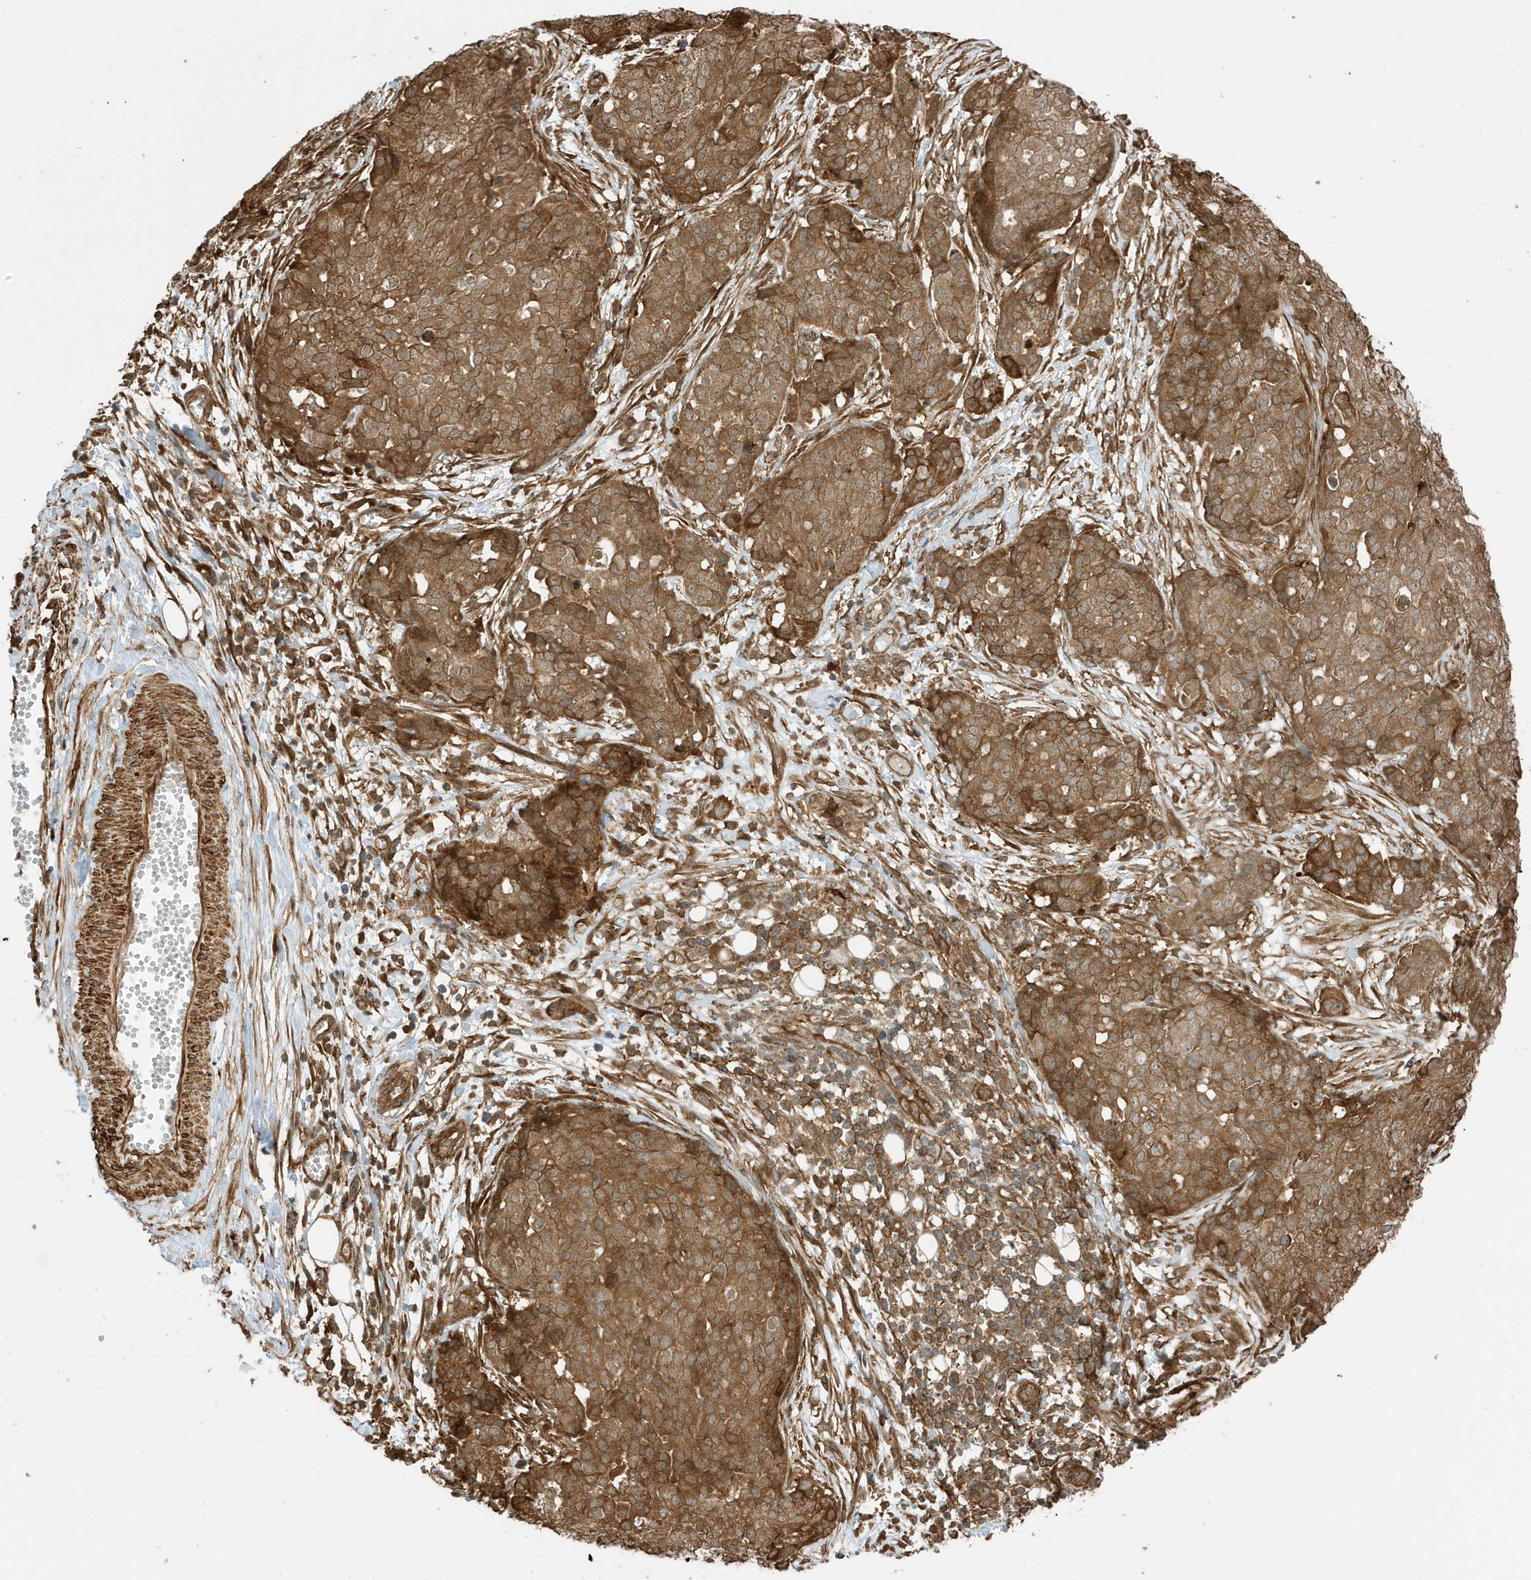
{"staining": {"intensity": "moderate", "quantity": ">75%", "location": "cytoplasmic/membranous"}, "tissue": "ovarian cancer", "cell_type": "Tumor cells", "image_type": "cancer", "snomed": [{"axis": "morphology", "description": "Cystadenocarcinoma, serous, NOS"}, {"axis": "topography", "description": "Soft tissue"}, {"axis": "topography", "description": "Ovary"}], "caption": "This photomicrograph reveals IHC staining of human ovarian serous cystadenocarcinoma, with medium moderate cytoplasmic/membranous positivity in about >75% of tumor cells.", "gene": "CDC42EP3", "patient": {"sex": "female", "age": 57}}